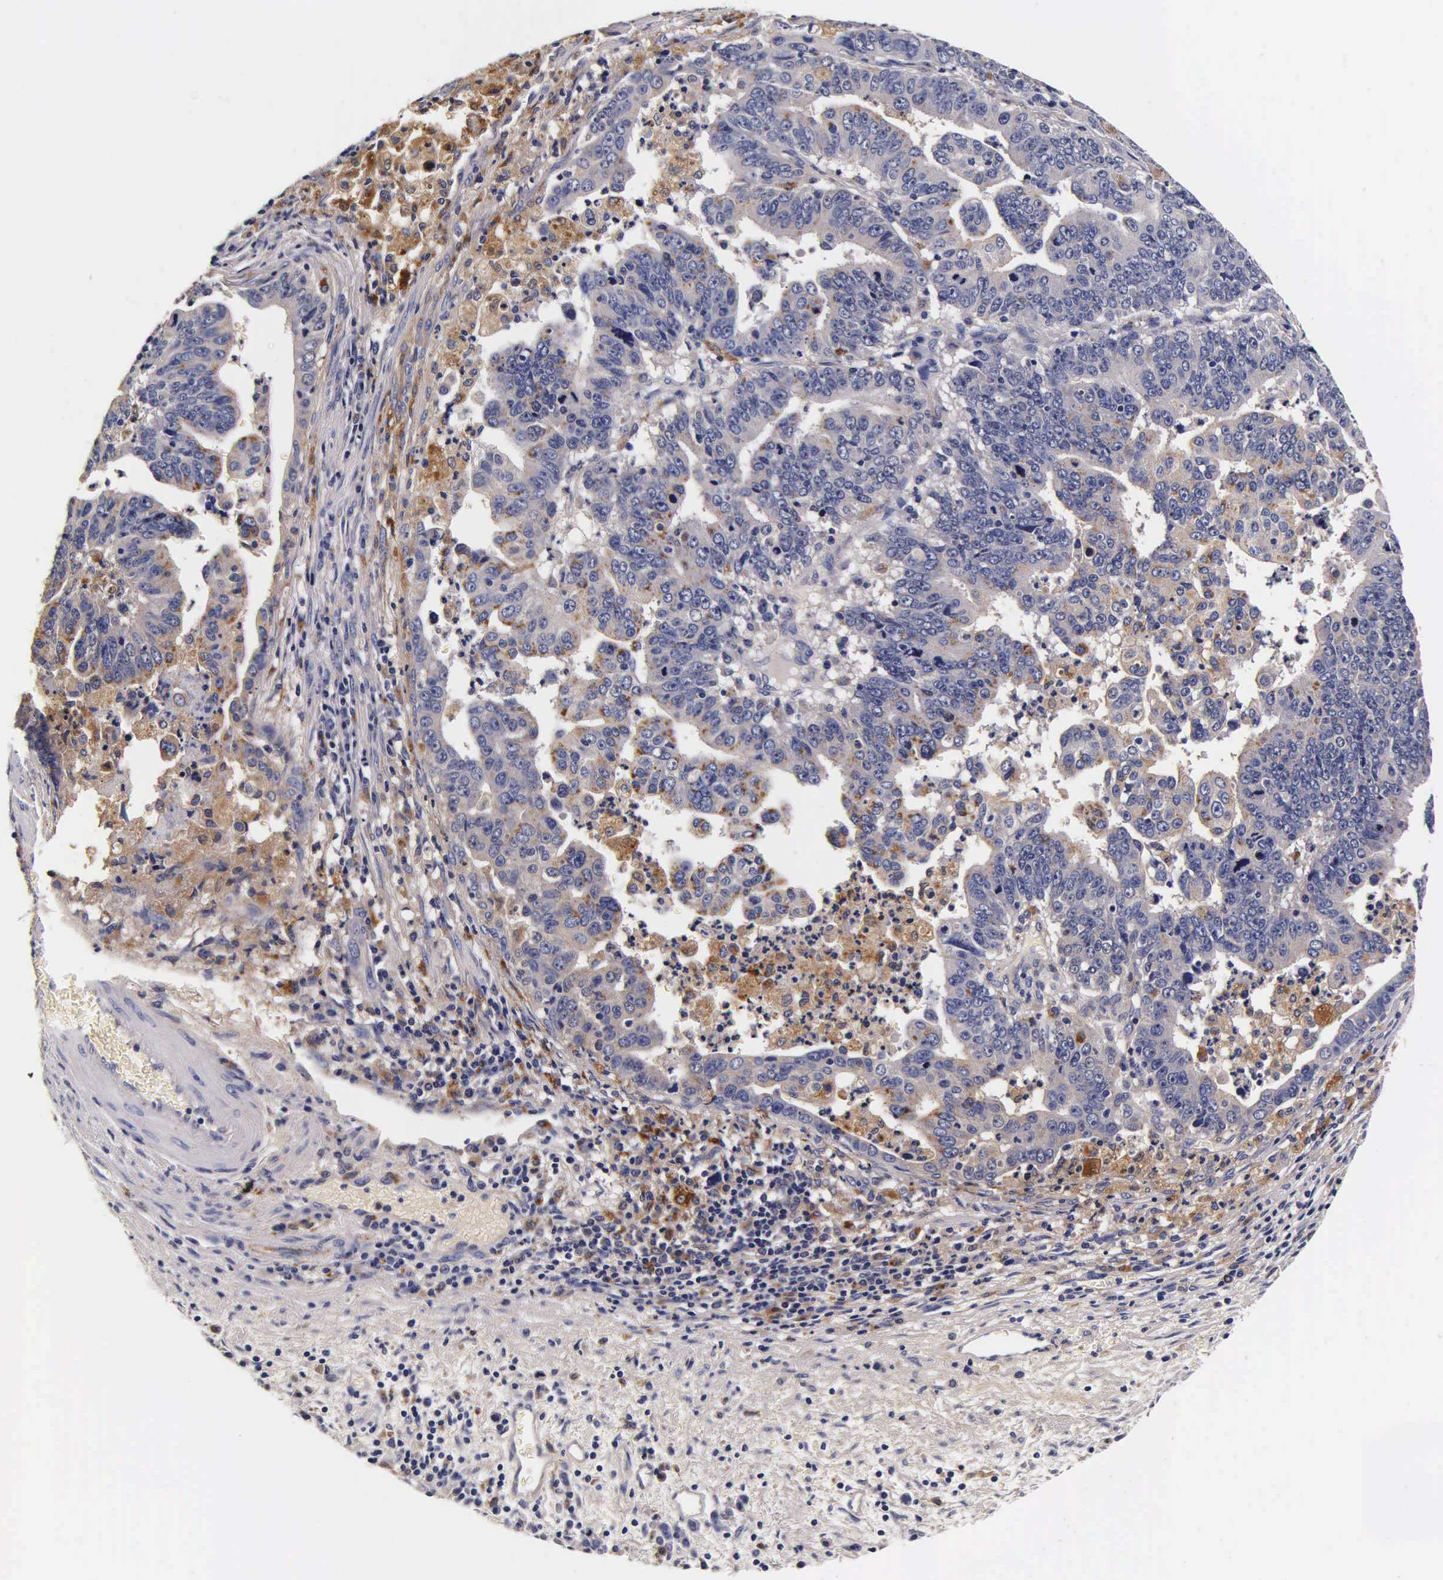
{"staining": {"intensity": "moderate", "quantity": "25%-75%", "location": "cytoplasmic/membranous"}, "tissue": "stomach cancer", "cell_type": "Tumor cells", "image_type": "cancer", "snomed": [{"axis": "morphology", "description": "Adenocarcinoma, NOS"}, {"axis": "topography", "description": "Stomach, upper"}], "caption": "Immunohistochemistry (IHC) of human stomach cancer displays medium levels of moderate cytoplasmic/membranous positivity in approximately 25%-75% of tumor cells.", "gene": "CTSB", "patient": {"sex": "female", "age": 50}}